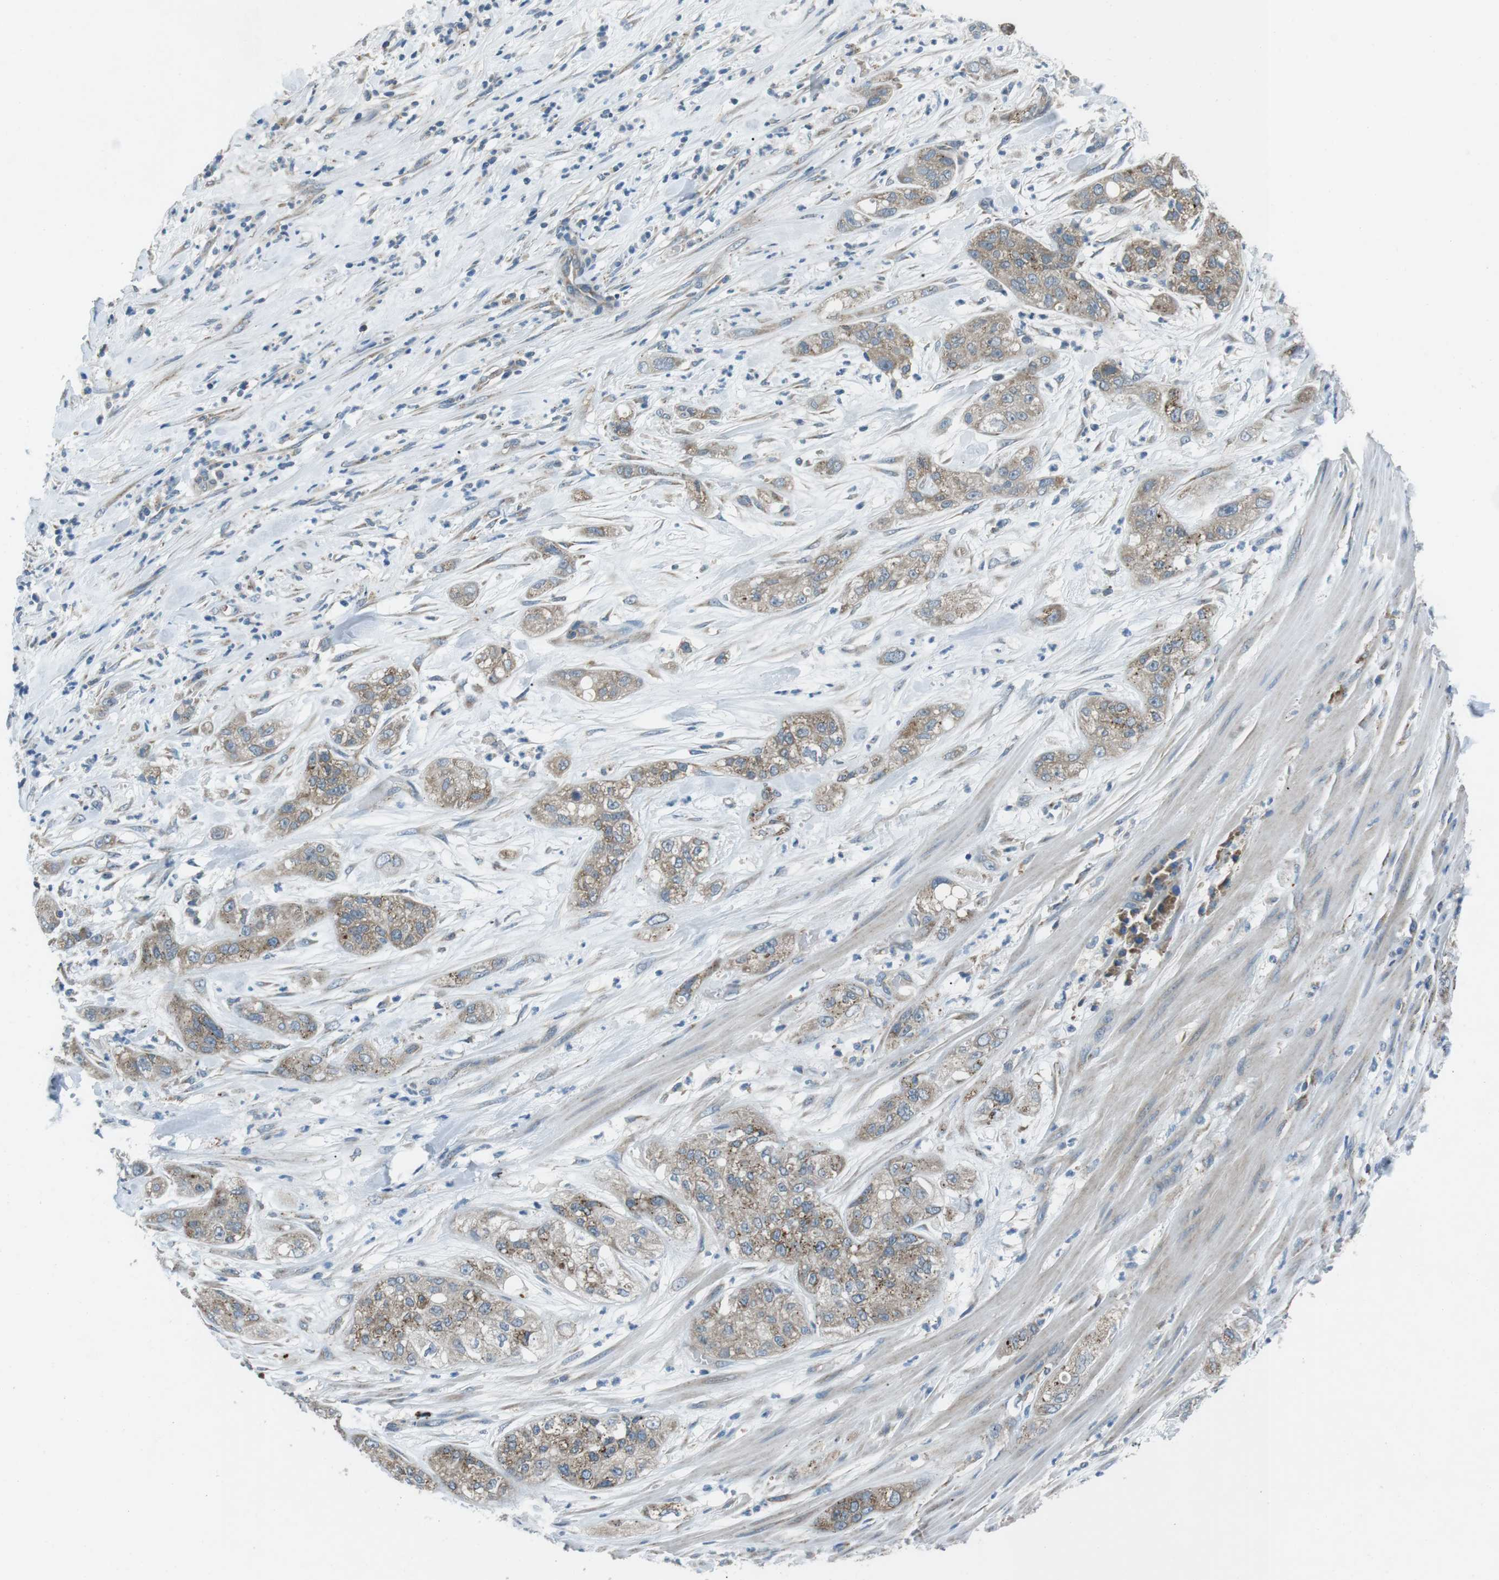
{"staining": {"intensity": "weak", "quantity": "25%-75%", "location": "cytoplasmic/membranous"}, "tissue": "pancreatic cancer", "cell_type": "Tumor cells", "image_type": "cancer", "snomed": [{"axis": "morphology", "description": "Adenocarcinoma, NOS"}, {"axis": "topography", "description": "Pancreas"}], "caption": "Weak cytoplasmic/membranous positivity is present in about 25%-75% of tumor cells in pancreatic cancer (adenocarcinoma). The staining was performed using DAB (3,3'-diaminobenzidine), with brown indicating positive protein expression. Nuclei are stained blue with hematoxylin.", "gene": "FAM3B", "patient": {"sex": "female", "age": 78}}